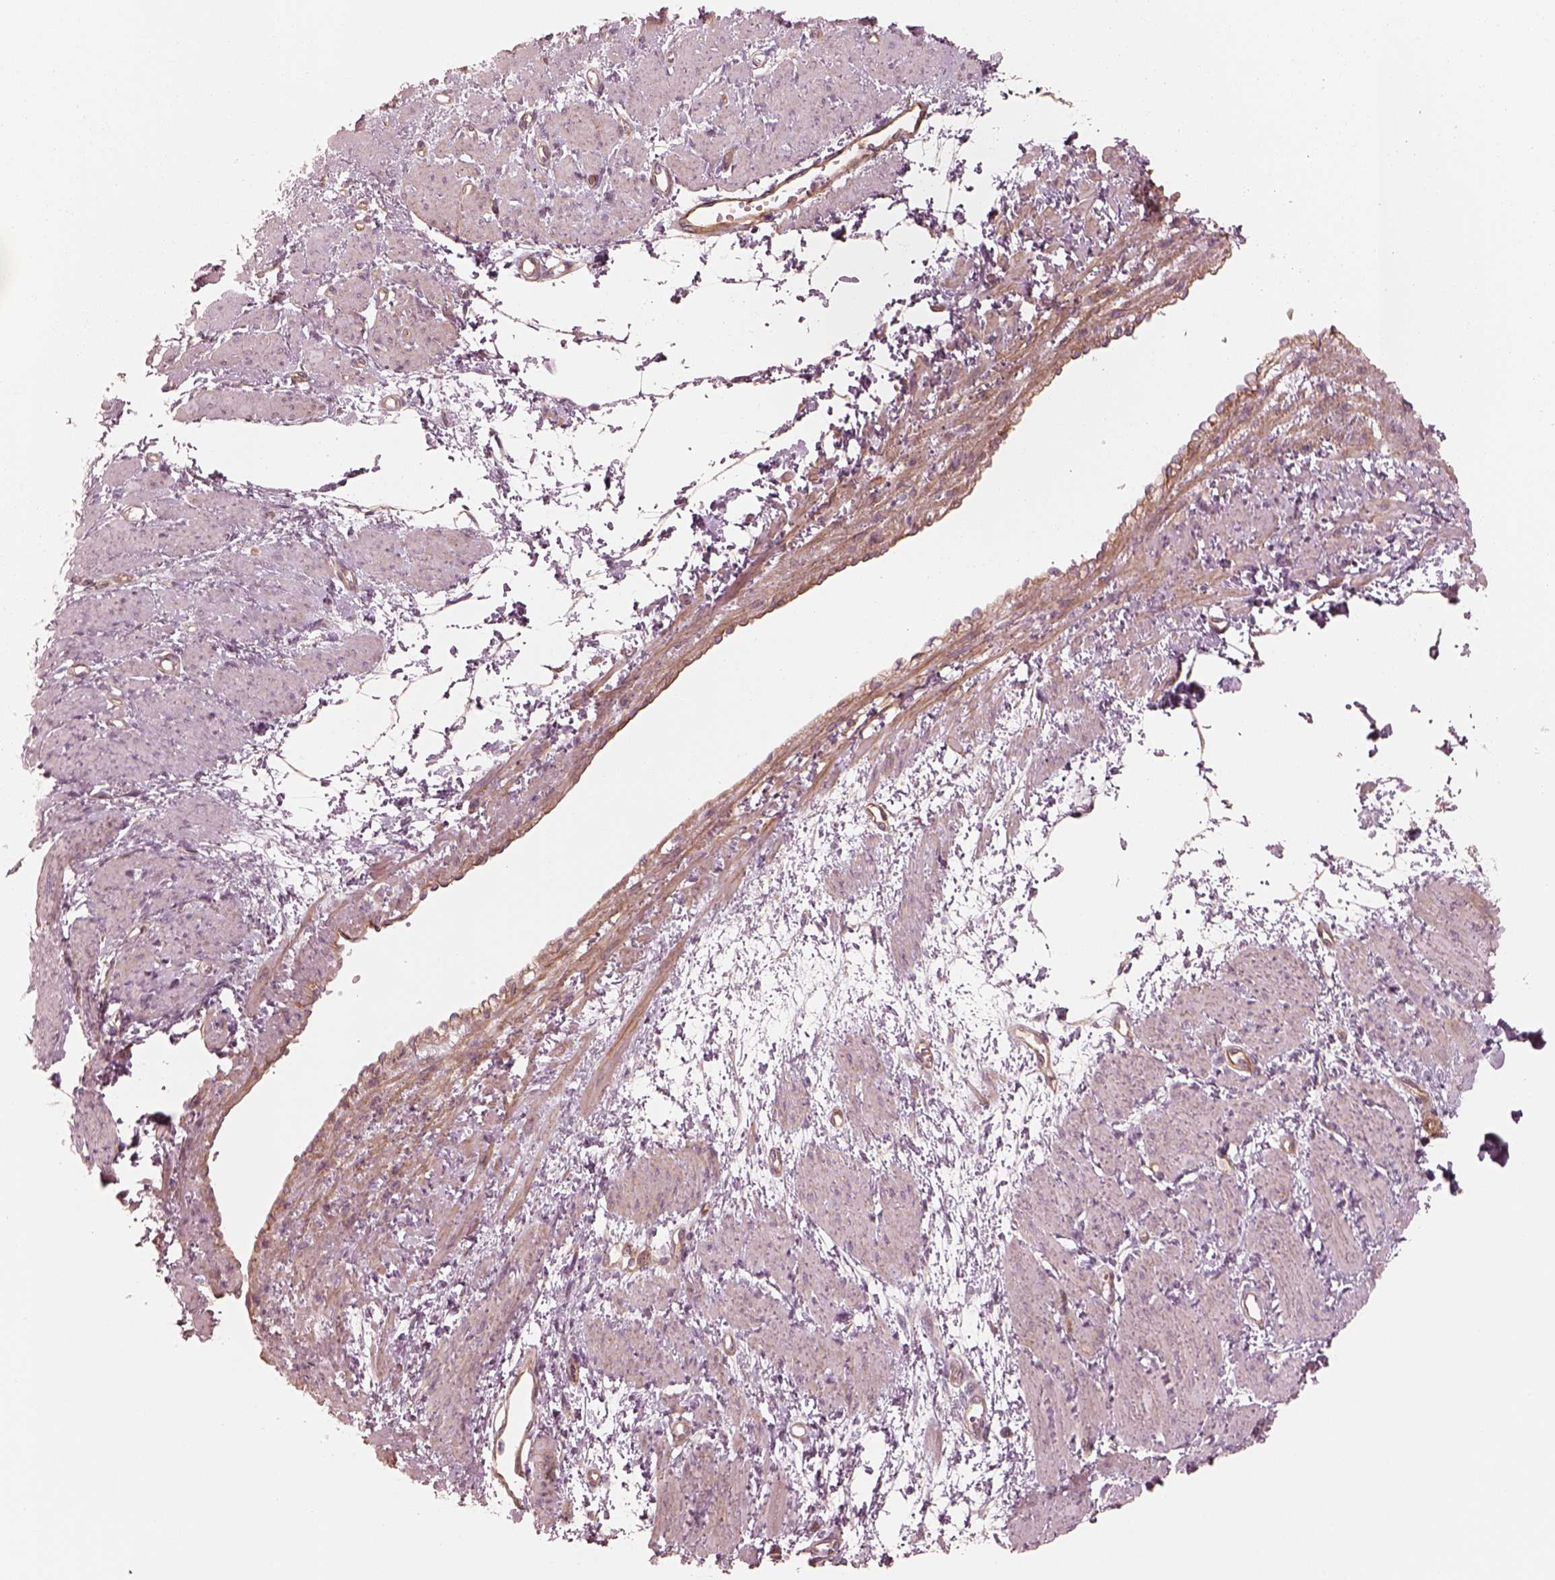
{"staining": {"intensity": "negative", "quantity": "none", "location": "none"}, "tissue": "smooth muscle", "cell_type": "Smooth muscle cells", "image_type": "normal", "snomed": [{"axis": "morphology", "description": "Normal tissue, NOS"}, {"axis": "topography", "description": "Smooth muscle"}, {"axis": "topography", "description": "Uterus"}], "caption": "Protein analysis of benign smooth muscle reveals no significant staining in smooth muscle cells.", "gene": "CRYM", "patient": {"sex": "female", "age": 39}}